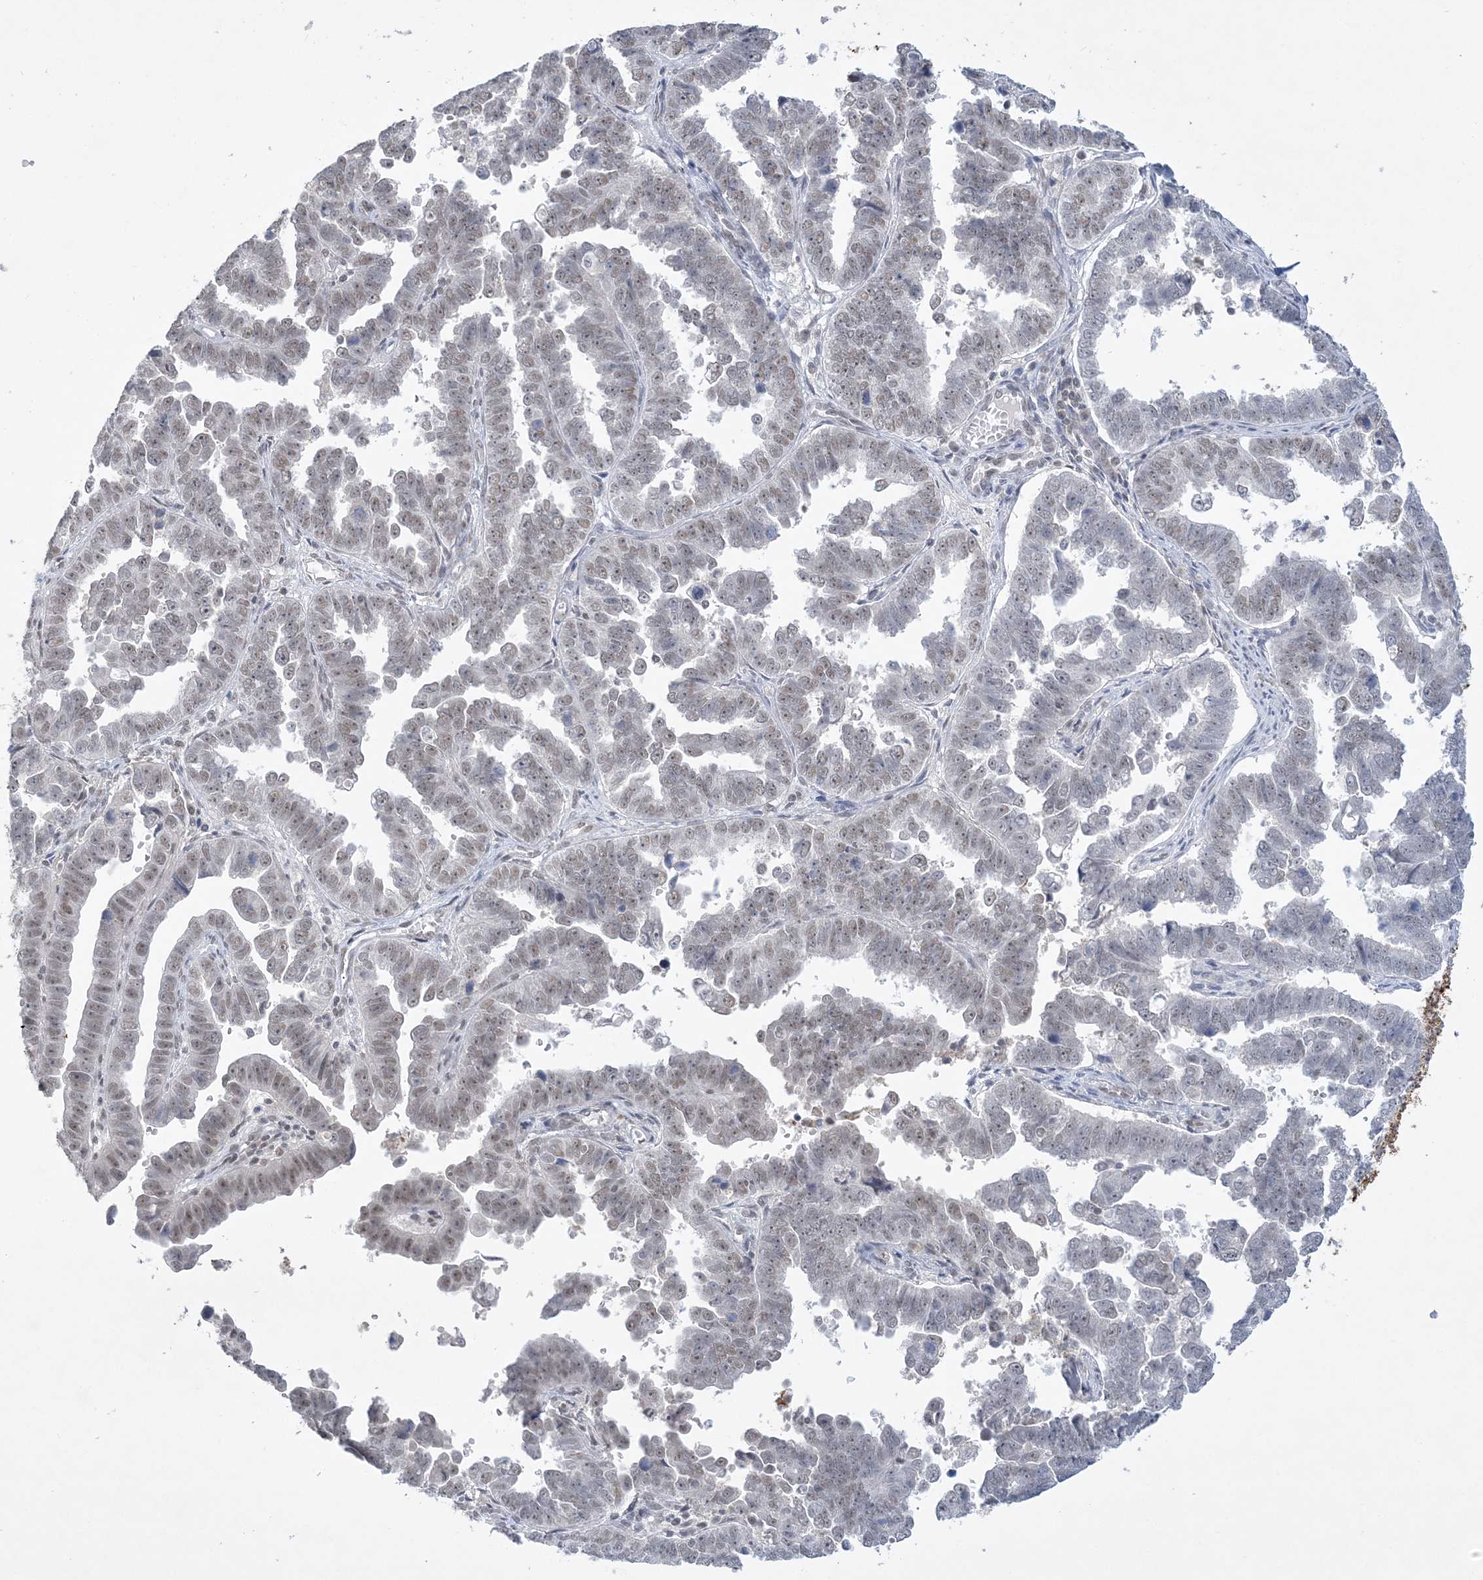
{"staining": {"intensity": "weak", "quantity": "25%-75%", "location": "nuclear"}, "tissue": "endometrial cancer", "cell_type": "Tumor cells", "image_type": "cancer", "snomed": [{"axis": "morphology", "description": "Adenocarcinoma, NOS"}, {"axis": "topography", "description": "Endometrium"}], "caption": "Protein positivity by immunohistochemistry displays weak nuclear expression in about 25%-75% of tumor cells in adenocarcinoma (endometrial).", "gene": "KMT2D", "patient": {"sex": "female", "age": 75}}